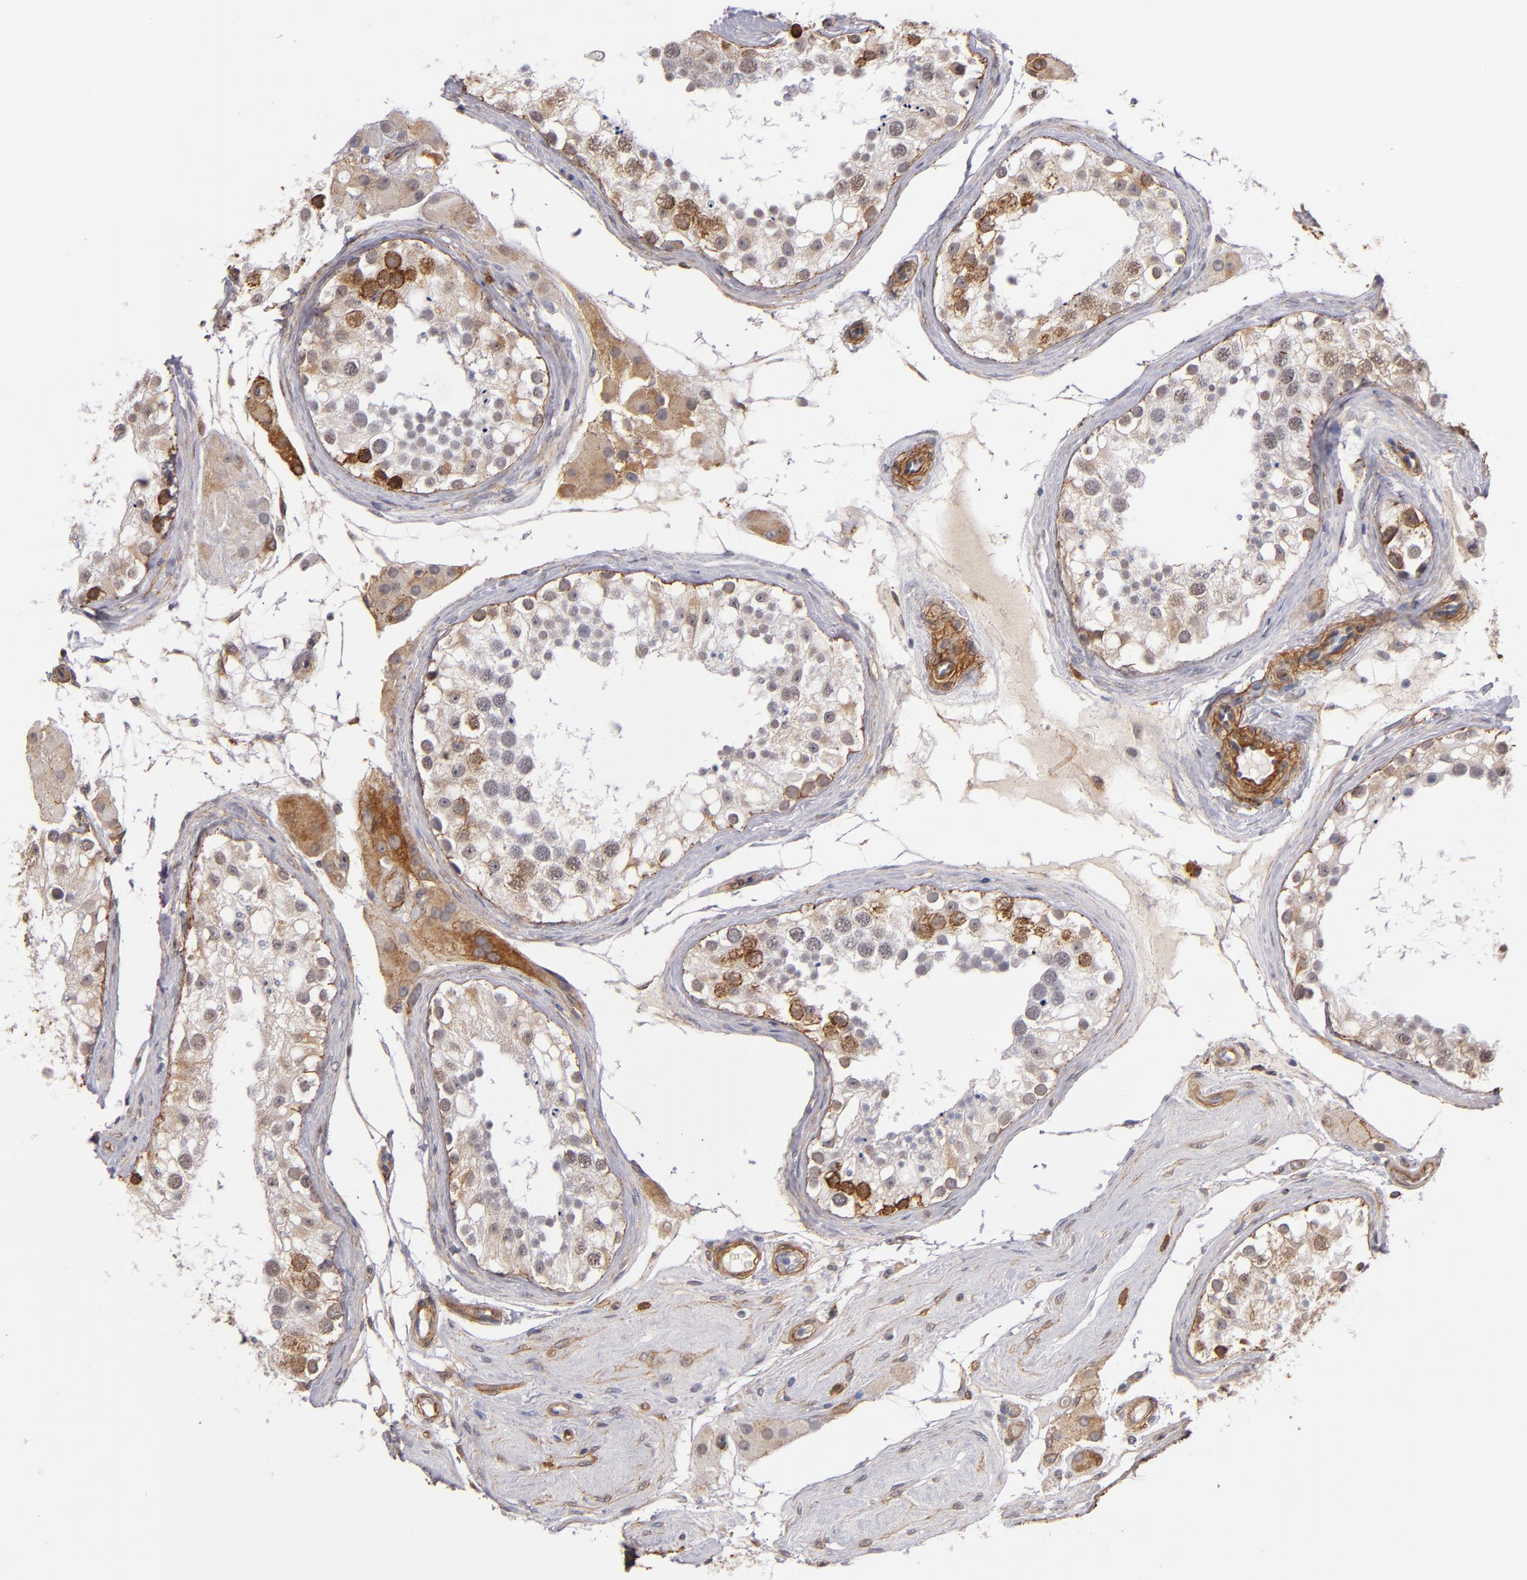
{"staining": {"intensity": "weak", "quantity": "<25%", "location": "cytoplasmic/membranous,nuclear"}, "tissue": "testis", "cell_type": "Cells in seminiferous ducts", "image_type": "normal", "snomed": [{"axis": "morphology", "description": "Normal tissue, NOS"}, {"axis": "topography", "description": "Testis"}], "caption": "This is an immunohistochemistry micrograph of benign testis. There is no positivity in cells in seminiferous ducts.", "gene": "LAMC1", "patient": {"sex": "male", "age": 68}}